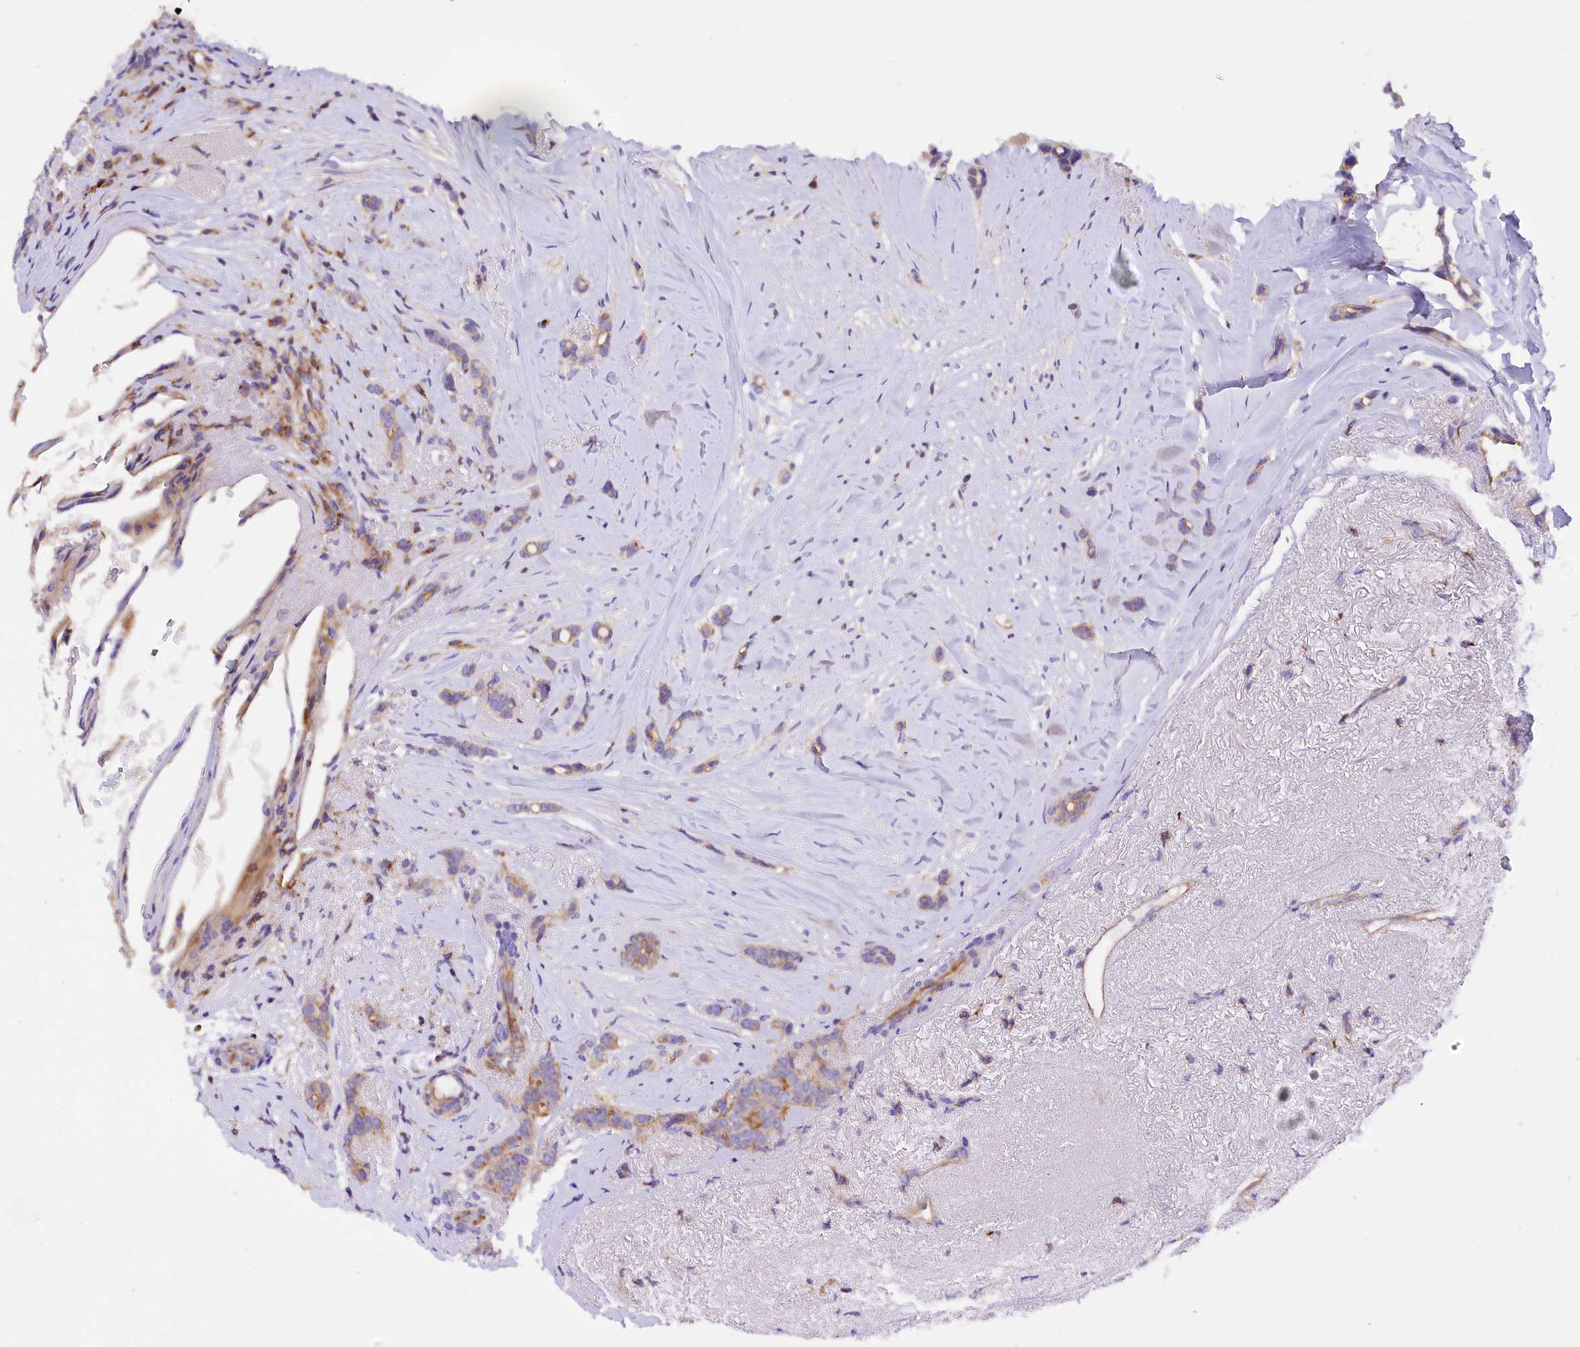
{"staining": {"intensity": "moderate", "quantity": "<25%", "location": "cytoplasmic/membranous"}, "tissue": "breast cancer", "cell_type": "Tumor cells", "image_type": "cancer", "snomed": [{"axis": "morphology", "description": "Lobular carcinoma"}, {"axis": "topography", "description": "Breast"}], "caption": "Breast cancer tissue reveals moderate cytoplasmic/membranous expression in about <25% of tumor cells", "gene": "FAM193A", "patient": {"sex": "female", "age": 51}}